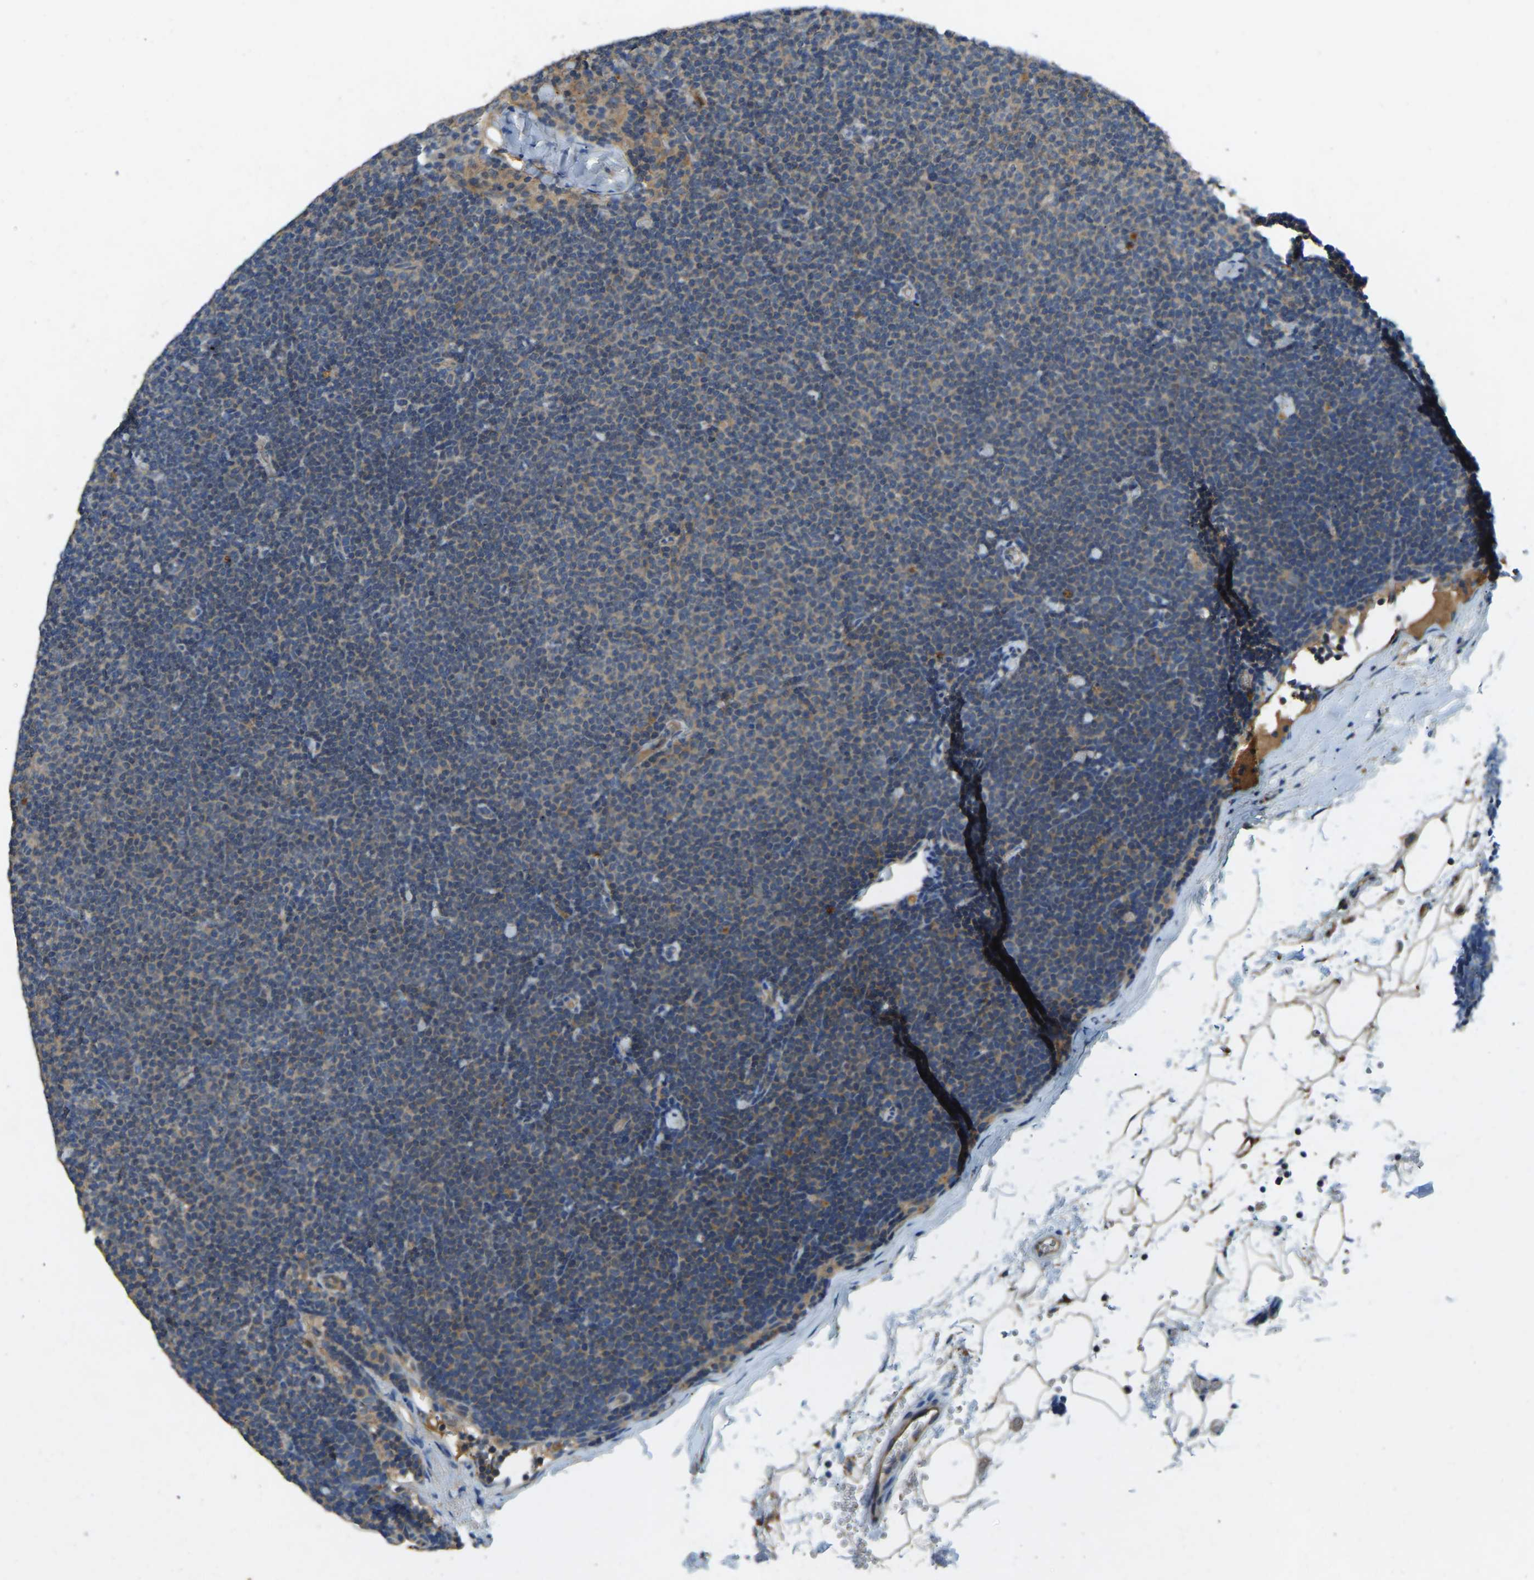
{"staining": {"intensity": "weak", "quantity": "<25%", "location": "cytoplasmic/membranous"}, "tissue": "lymphoma", "cell_type": "Tumor cells", "image_type": "cancer", "snomed": [{"axis": "morphology", "description": "Malignant lymphoma, non-Hodgkin's type, Low grade"}, {"axis": "topography", "description": "Lymph node"}], "caption": "Human malignant lymphoma, non-Hodgkin's type (low-grade) stained for a protein using IHC exhibits no positivity in tumor cells.", "gene": "ATP8B1", "patient": {"sex": "female", "age": 53}}